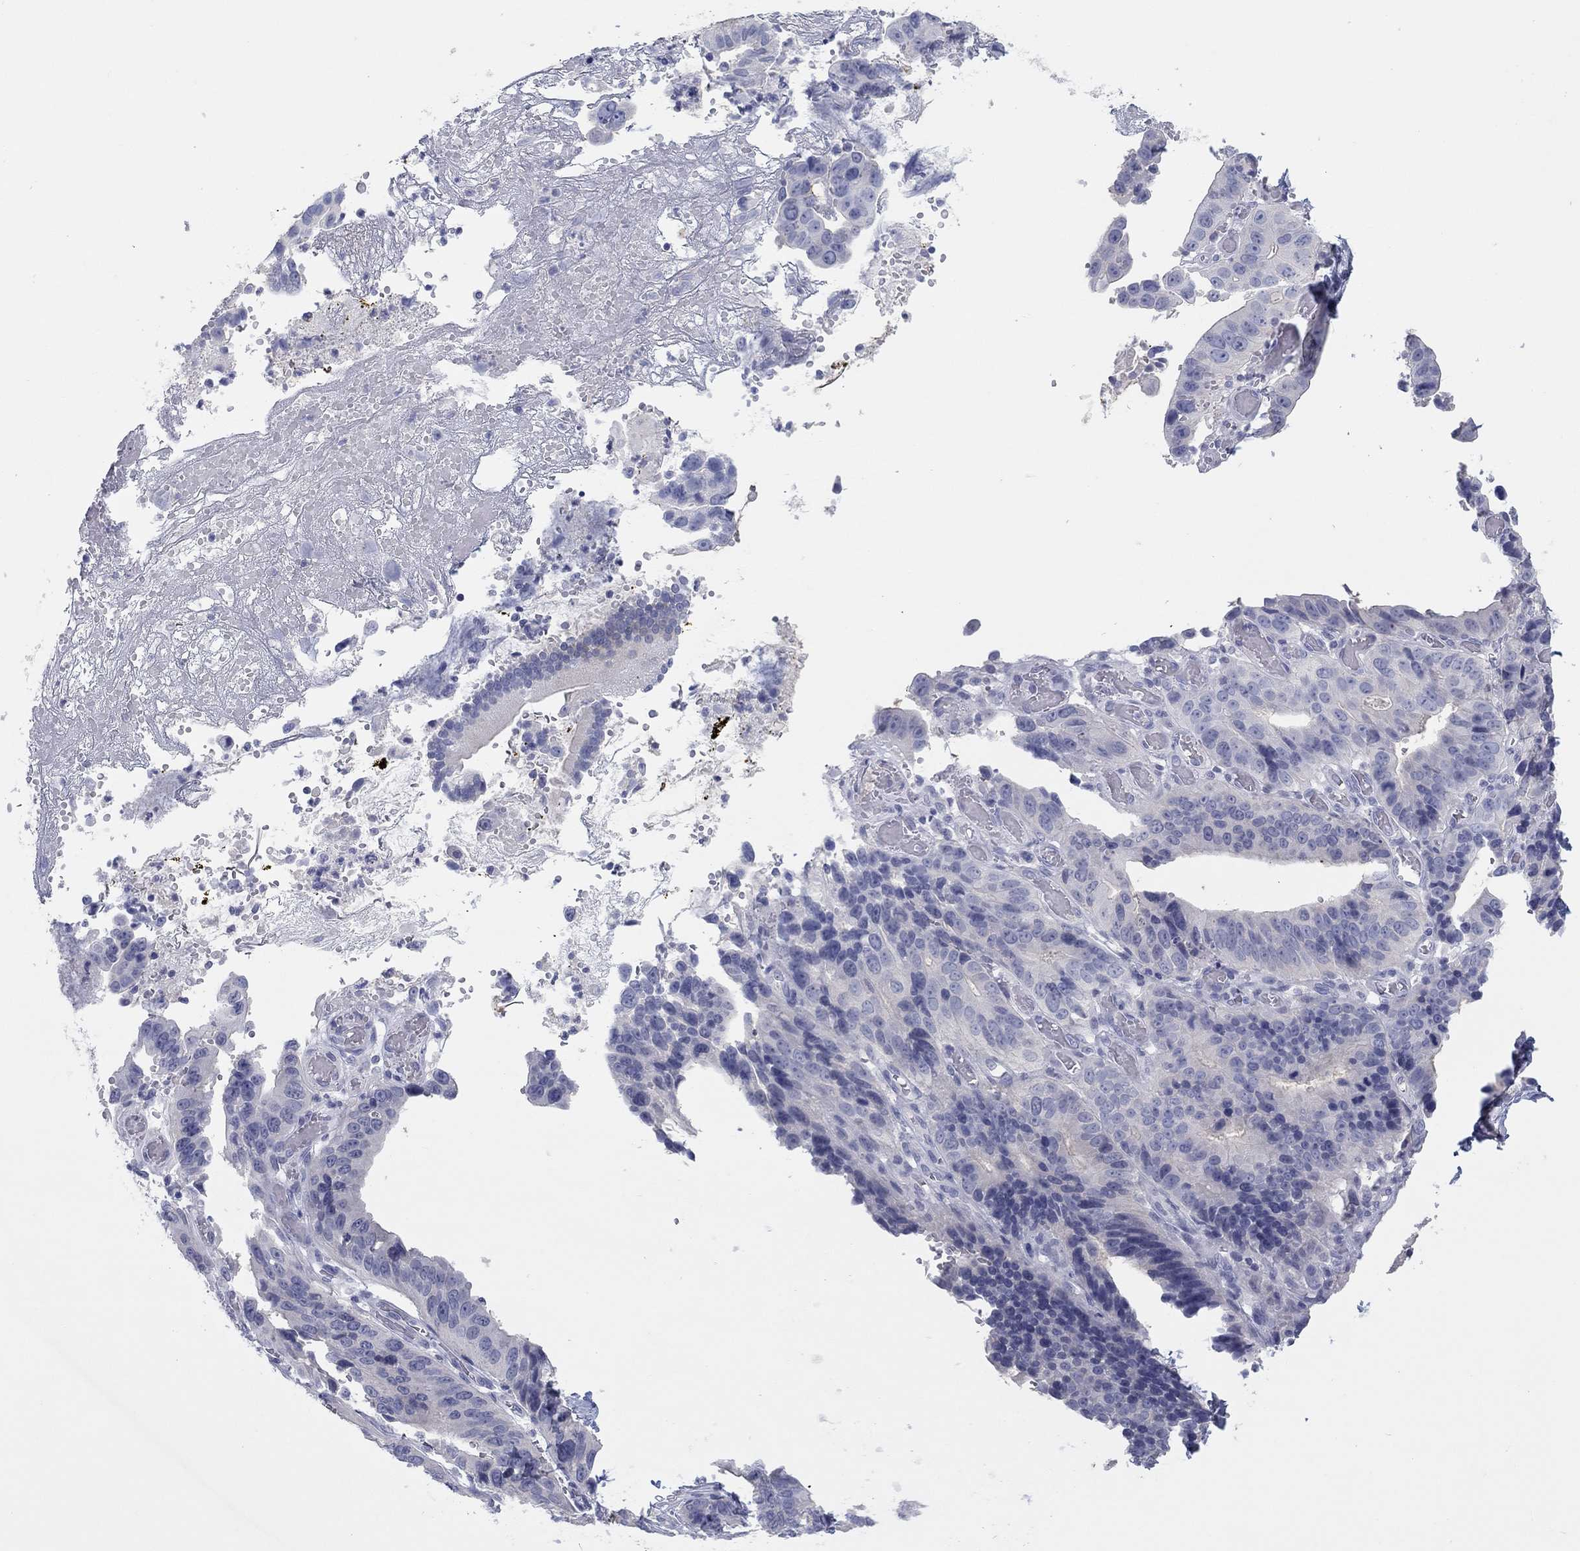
{"staining": {"intensity": "negative", "quantity": "none", "location": "none"}, "tissue": "stomach cancer", "cell_type": "Tumor cells", "image_type": "cancer", "snomed": [{"axis": "morphology", "description": "Adenocarcinoma, NOS"}, {"axis": "topography", "description": "Stomach"}], "caption": "Stomach cancer (adenocarcinoma) was stained to show a protein in brown. There is no significant positivity in tumor cells.", "gene": "CPNE6", "patient": {"sex": "male", "age": 84}}